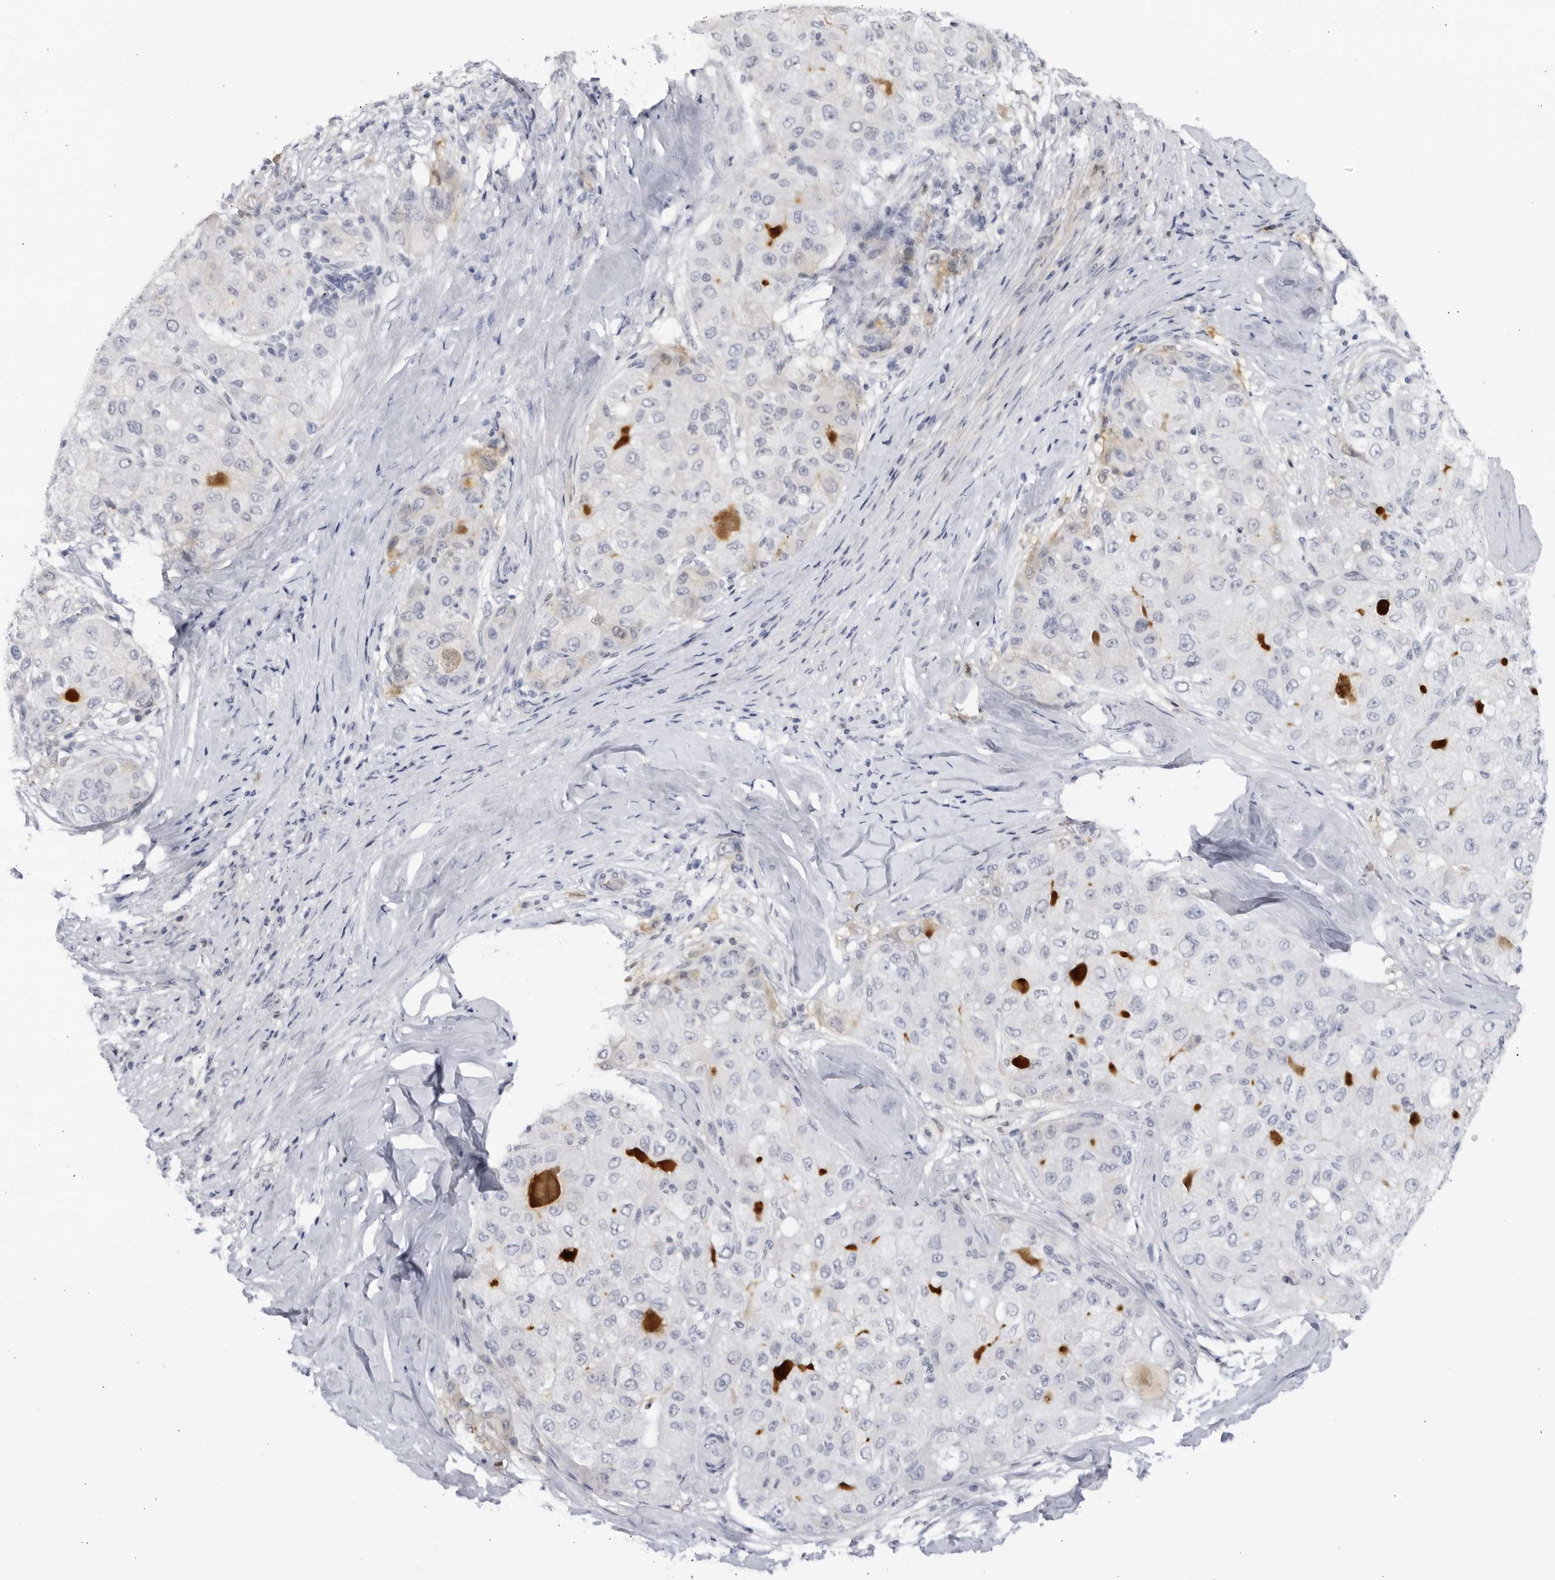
{"staining": {"intensity": "negative", "quantity": "none", "location": "none"}, "tissue": "liver cancer", "cell_type": "Tumor cells", "image_type": "cancer", "snomed": [{"axis": "morphology", "description": "Carcinoma, Hepatocellular, NOS"}, {"axis": "topography", "description": "Liver"}], "caption": "This is an immunohistochemistry (IHC) photomicrograph of human liver hepatocellular carcinoma. There is no expression in tumor cells.", "gene": "CNBD1", "patient": {"sex": "male", "age": 80}}